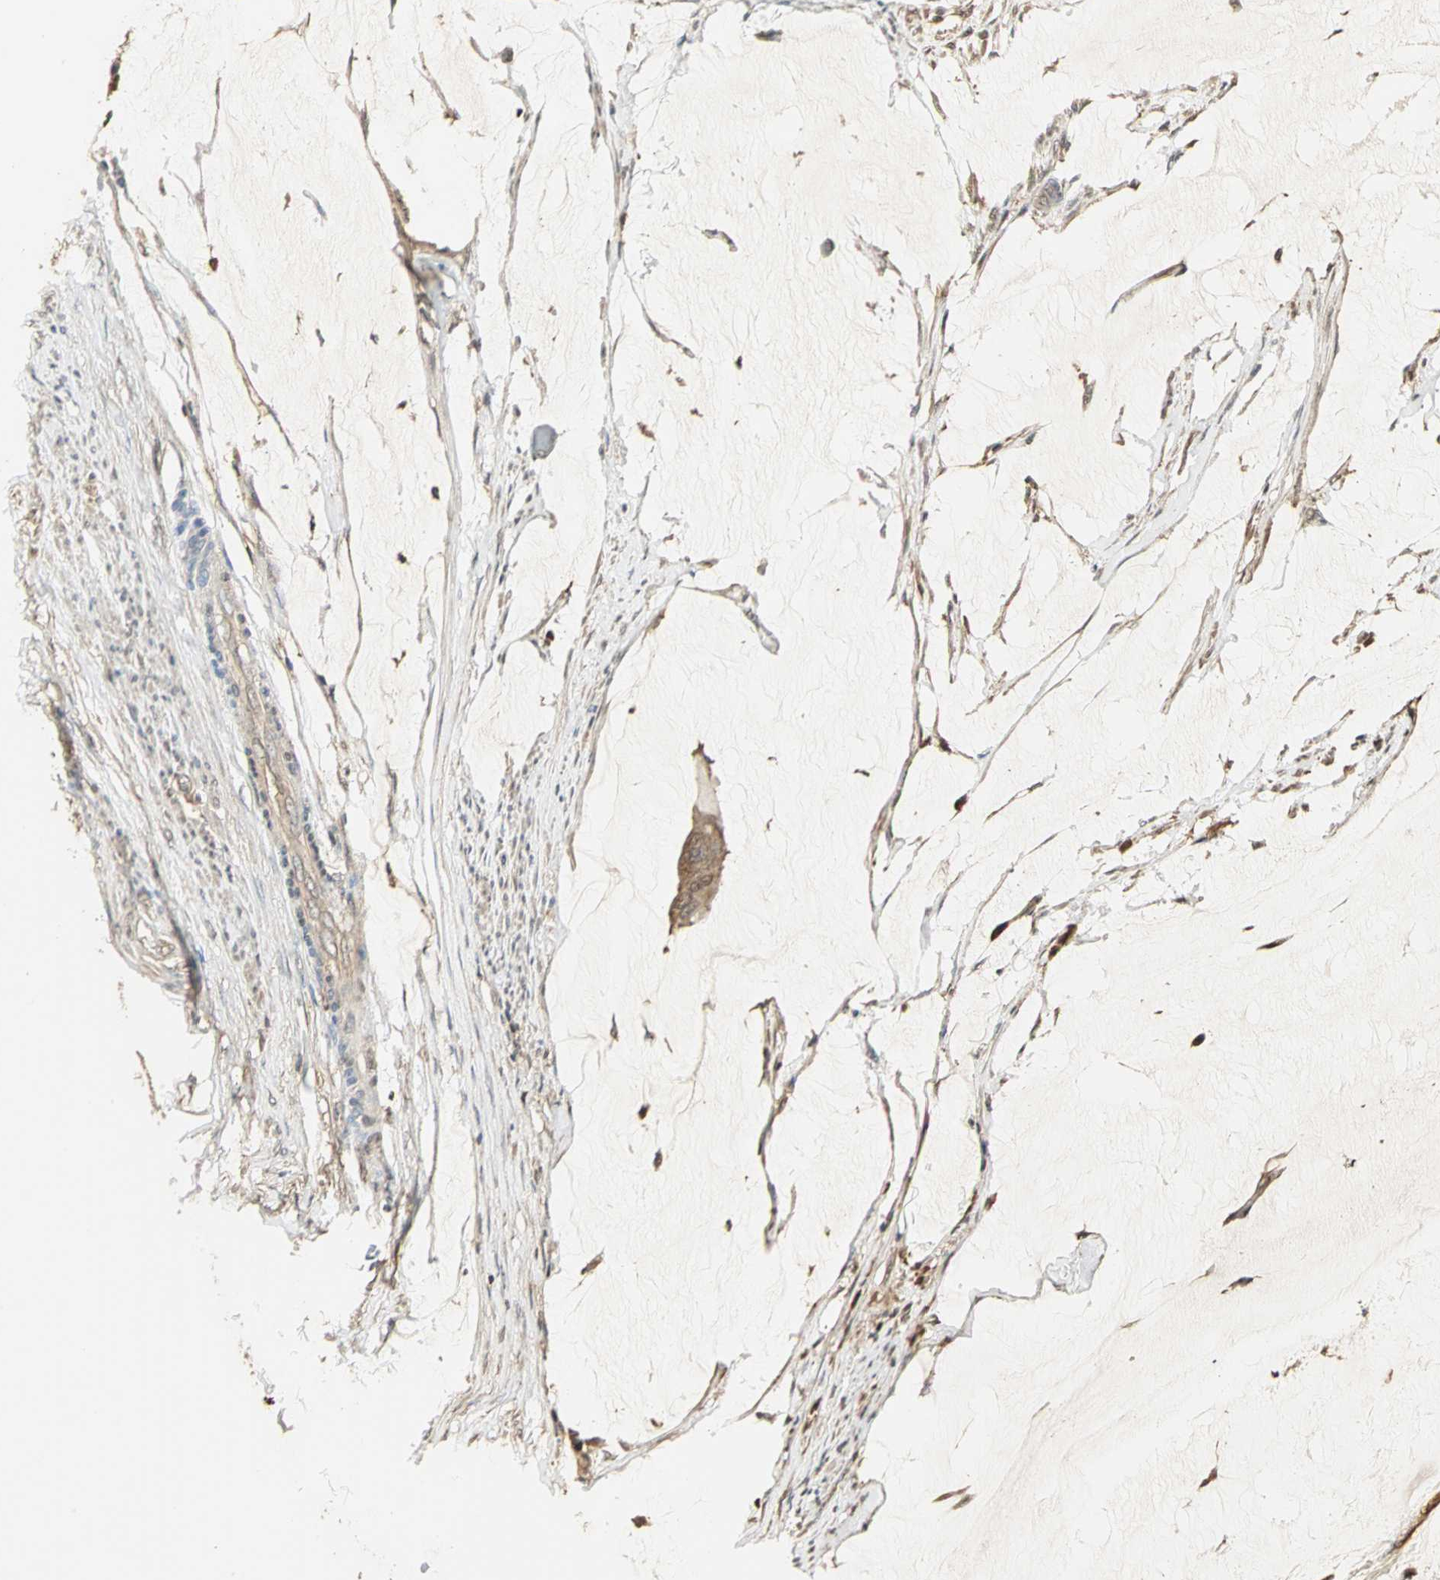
{"staining": {"intensity": "moderate", "quantity": ">75%", "location": "cytoplasmic/membranous,nuclear"}, "tissue": "colorectal cancer", "cell_type": "Tumor cells", "image_type": "cancer", "snomed": [{"axis": "morphology", "description": "Normal tissue, NOS"}, {"axis": "morphology", "description": "Adenocarcinoma, NOS"}, {"axis": "topography", "description": "Rectum"}, {"axis": "topography", "description": "Peripheral nerve tissue"}], "caption": "Immunohistochemistry (IHC) of colorectal cancer (adenocarcinoma) reveals medium levels of moderate cytoplasmic/membranous and nuclear expression in about >75% of tumor cells. (DAB (3,3'-diaminobenzidine) IHC with brightfield microscopy, high magnification).", "gene": "PARK7", "patient": {"sex": "female", "age": 77}}